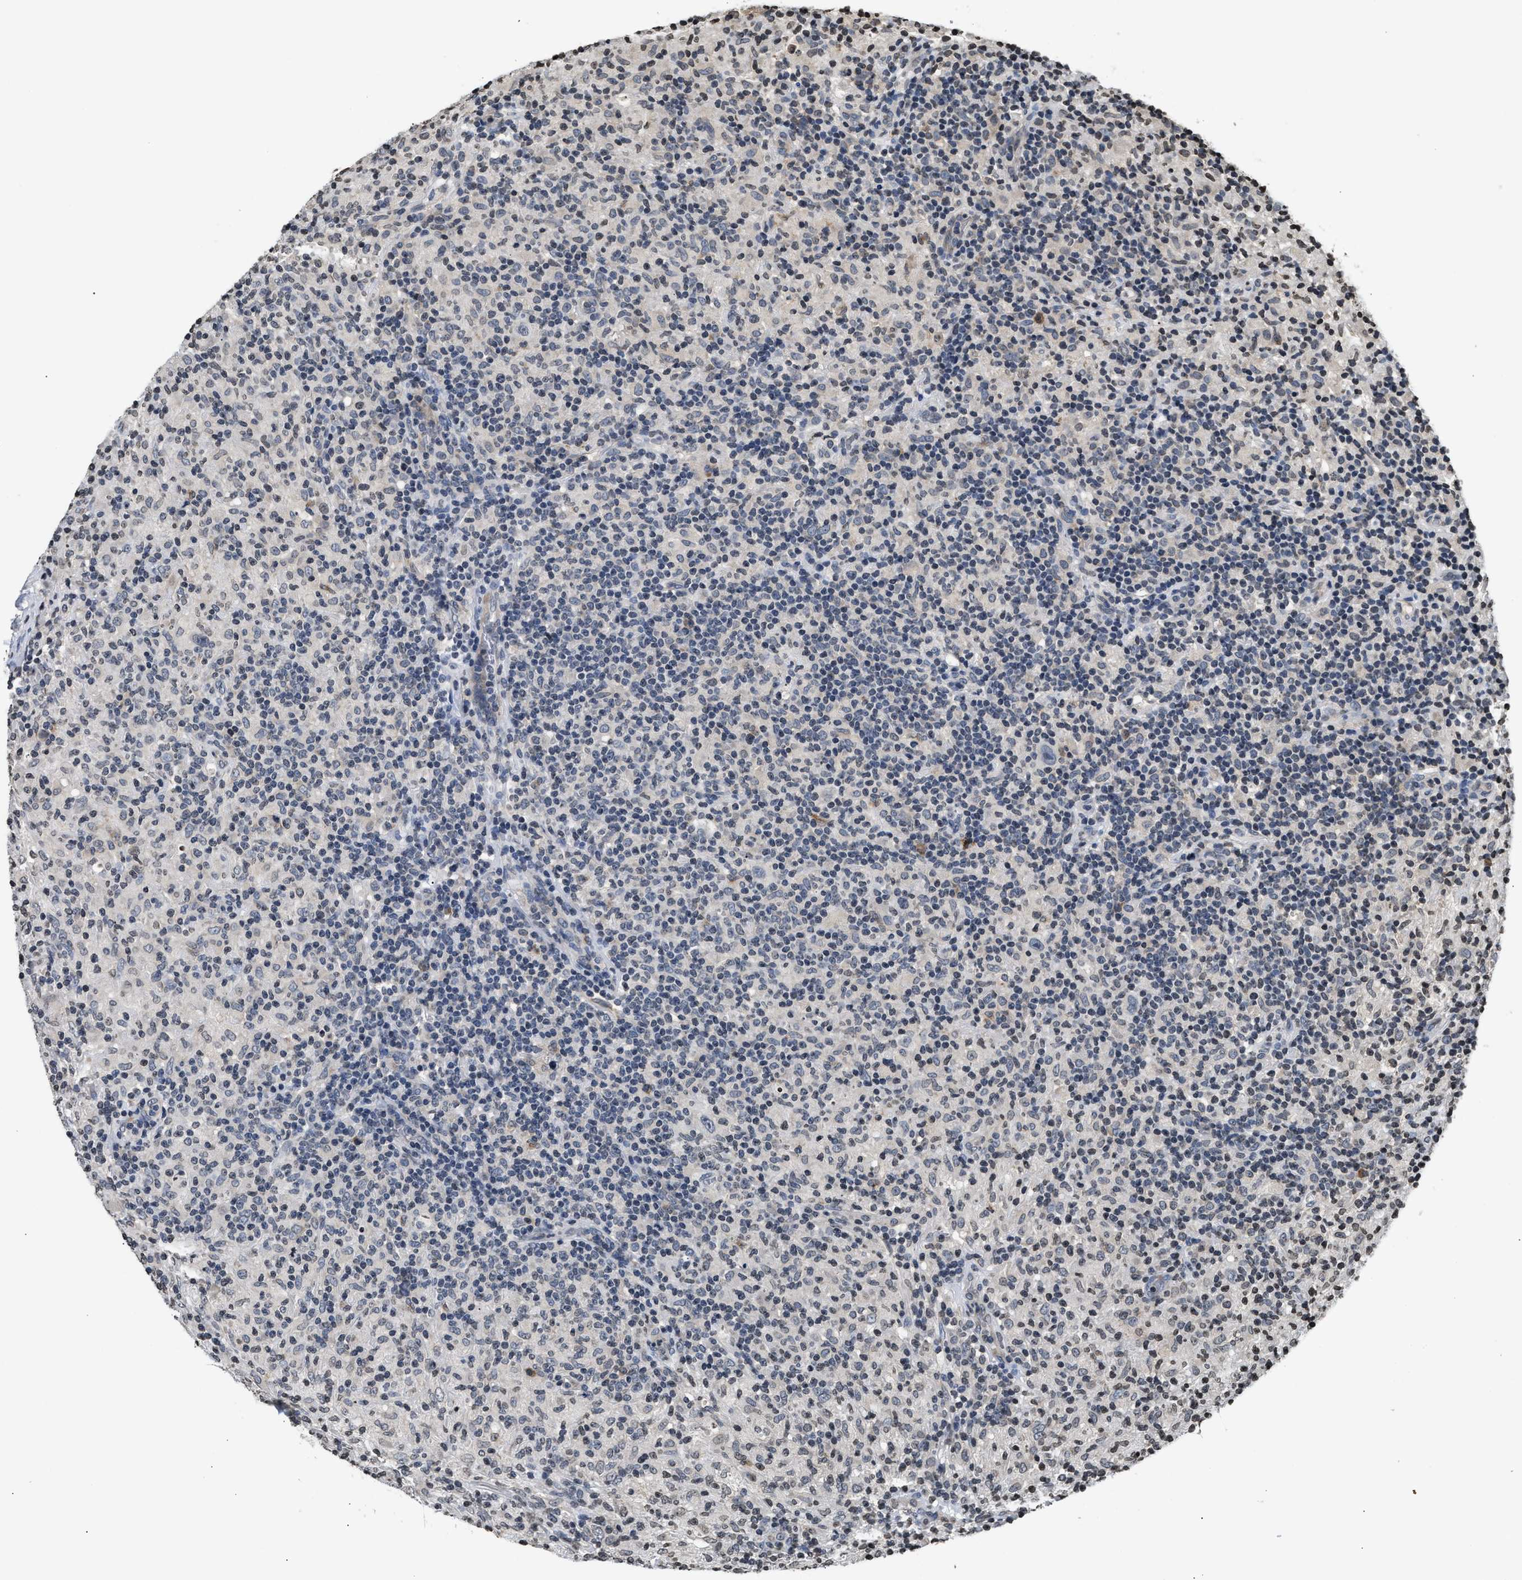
{"staining": {"intensity": "negative", "quantity": "none", "location": "none"}, "tissue": "lymphoma", "cell_type": "Tumor cells", "image_type": "cancer", "snomed": [{"axis": "morphology", "description": "Hodgkin's disease, NOS"}, {"axis": "topography", "description": "Lymph node"}], "caption": "Tumor cells show no significant protein expression in Hodgkin's disease.", "gene": "DNASE1L3", "patient": {"sex": "male", "age": 70}}